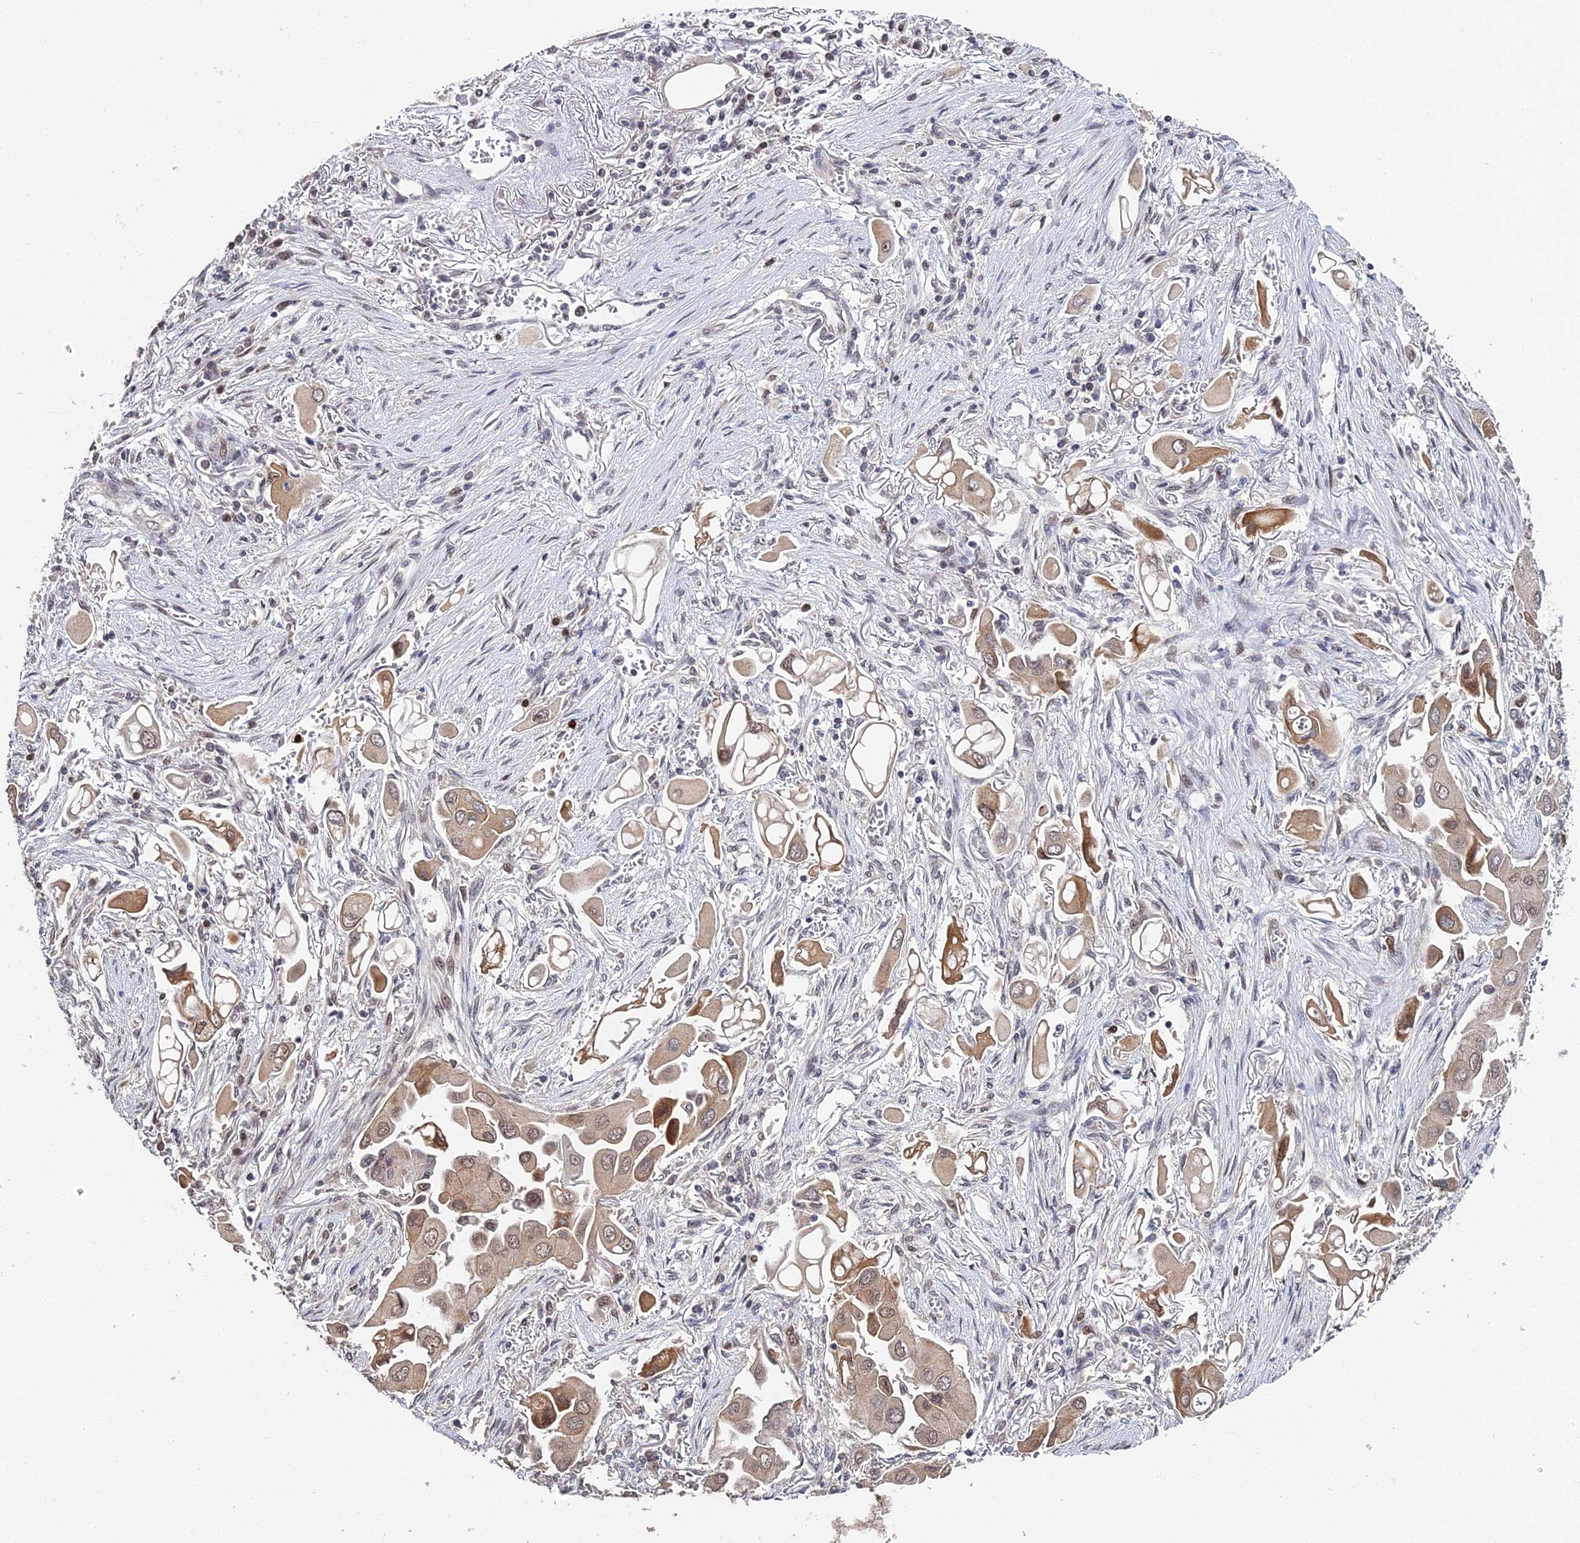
{"staining": {"intensity": "moderate", "quantity": "25%-75%", "location": "cytoplasmic/membranous,nuclear"}, "tissue": "lung cancer", "cell_type": "Tumor cells", "image_type": "cancer", "snomed": [{"axis": "morphology", "description": "Adenocarcinoma, NOS"}, {"axis": "topography", "description": "Lung"}], "caption": "Lung cancer stained for a protein displays moderate cytoplasmic/membranous and nuclear positivity in tumor cells.", "gene": "ERCC5", "patient": {"sex": "female", "age": 76}}